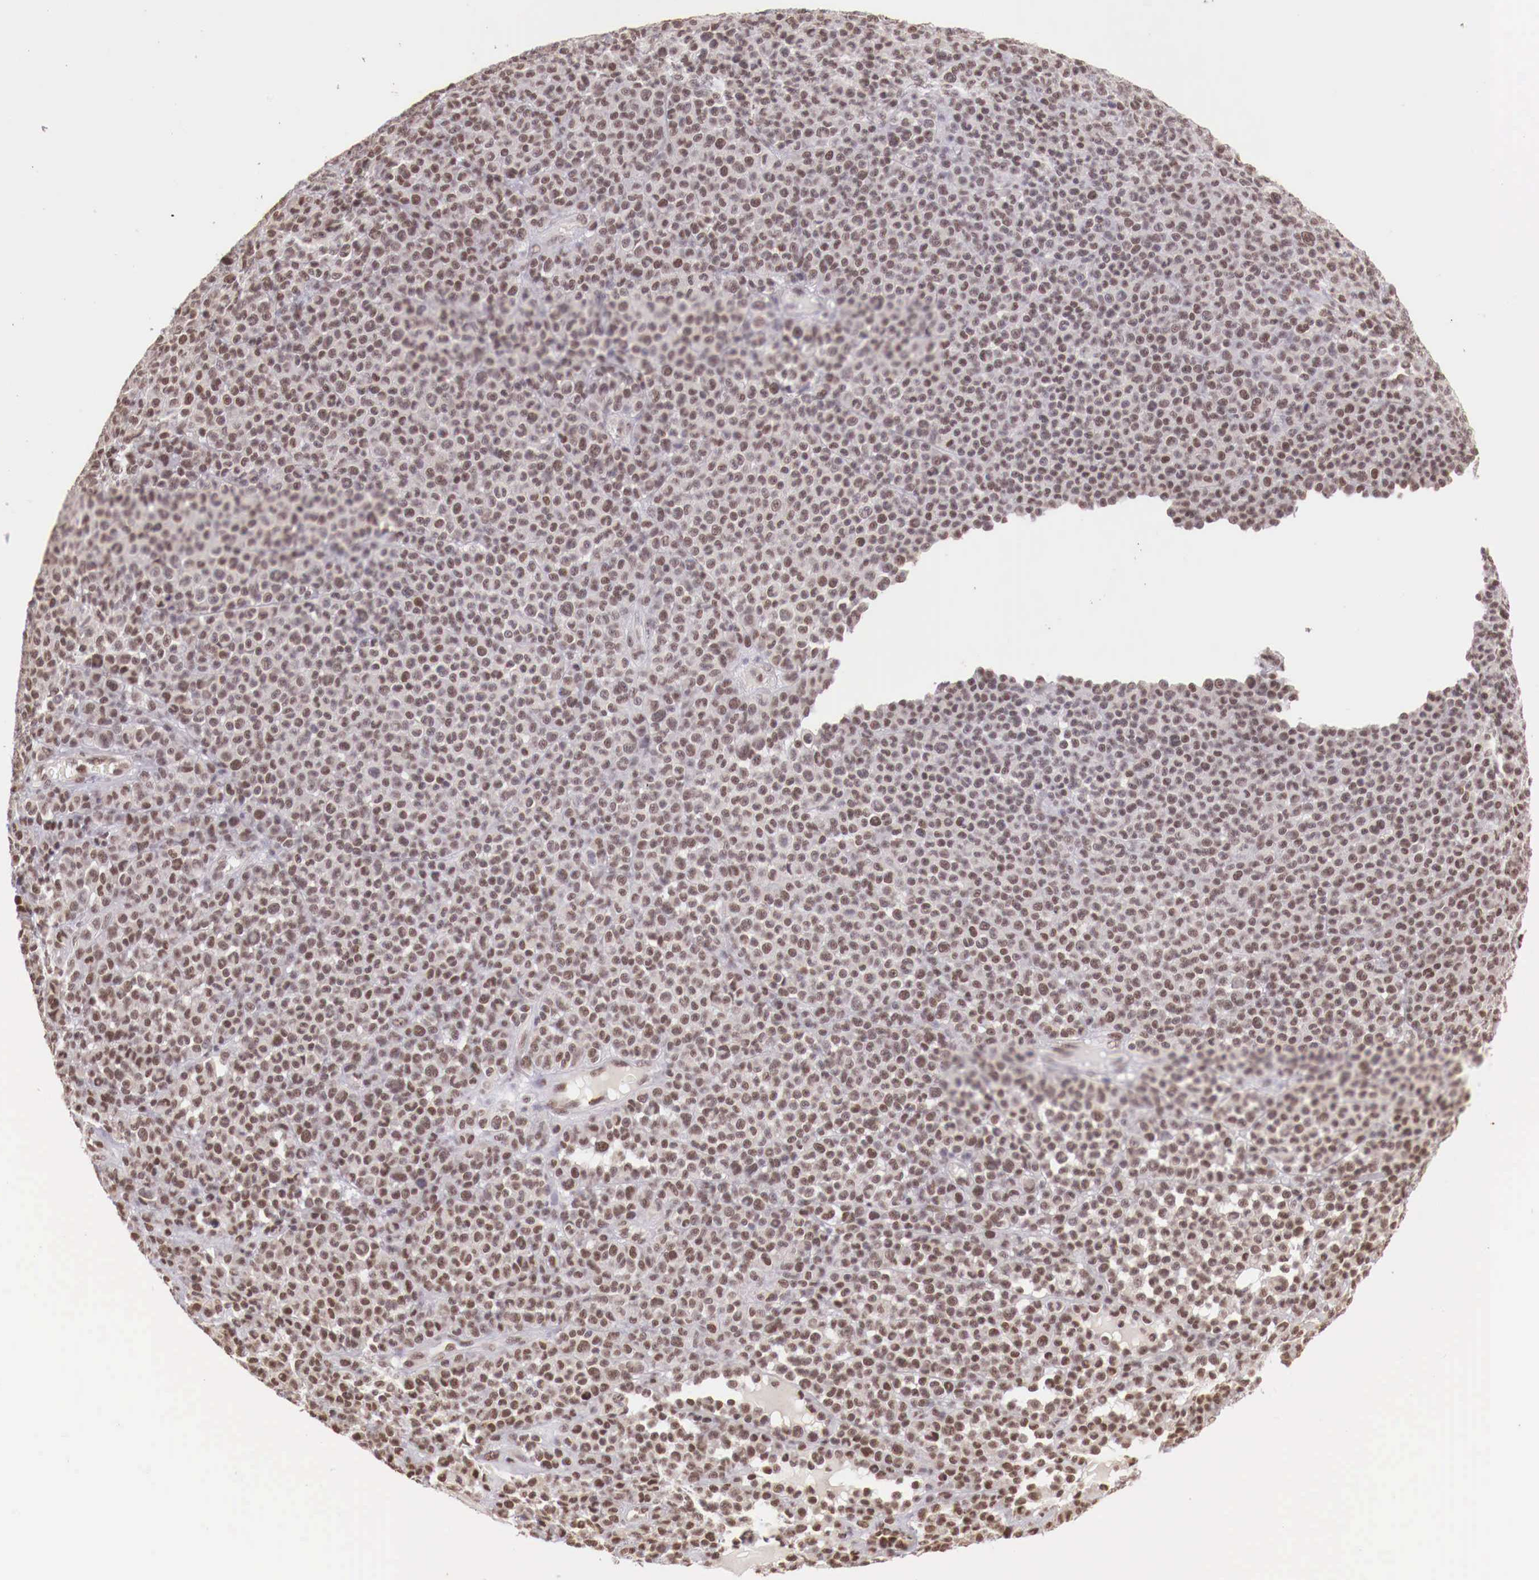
{"staining": {"intensity": "weak", "quantity": "25%-75%", "location": "nuclear"}, "tissue": "melanoma", "cell_type": "Tumor cells", "image_type": "cancer", "snomed": [{"axis": "morphology", "description": "Malignant melanoma, Metastatic site"}, {"axis": "topography", "description": "Skin"}], "caption": "This is an image of IHC staining of melanoma, which shows weak staining in the nuclear of tumor cells.", "gene": "SP1", "patient": {"sex": "male", "age": 32}}